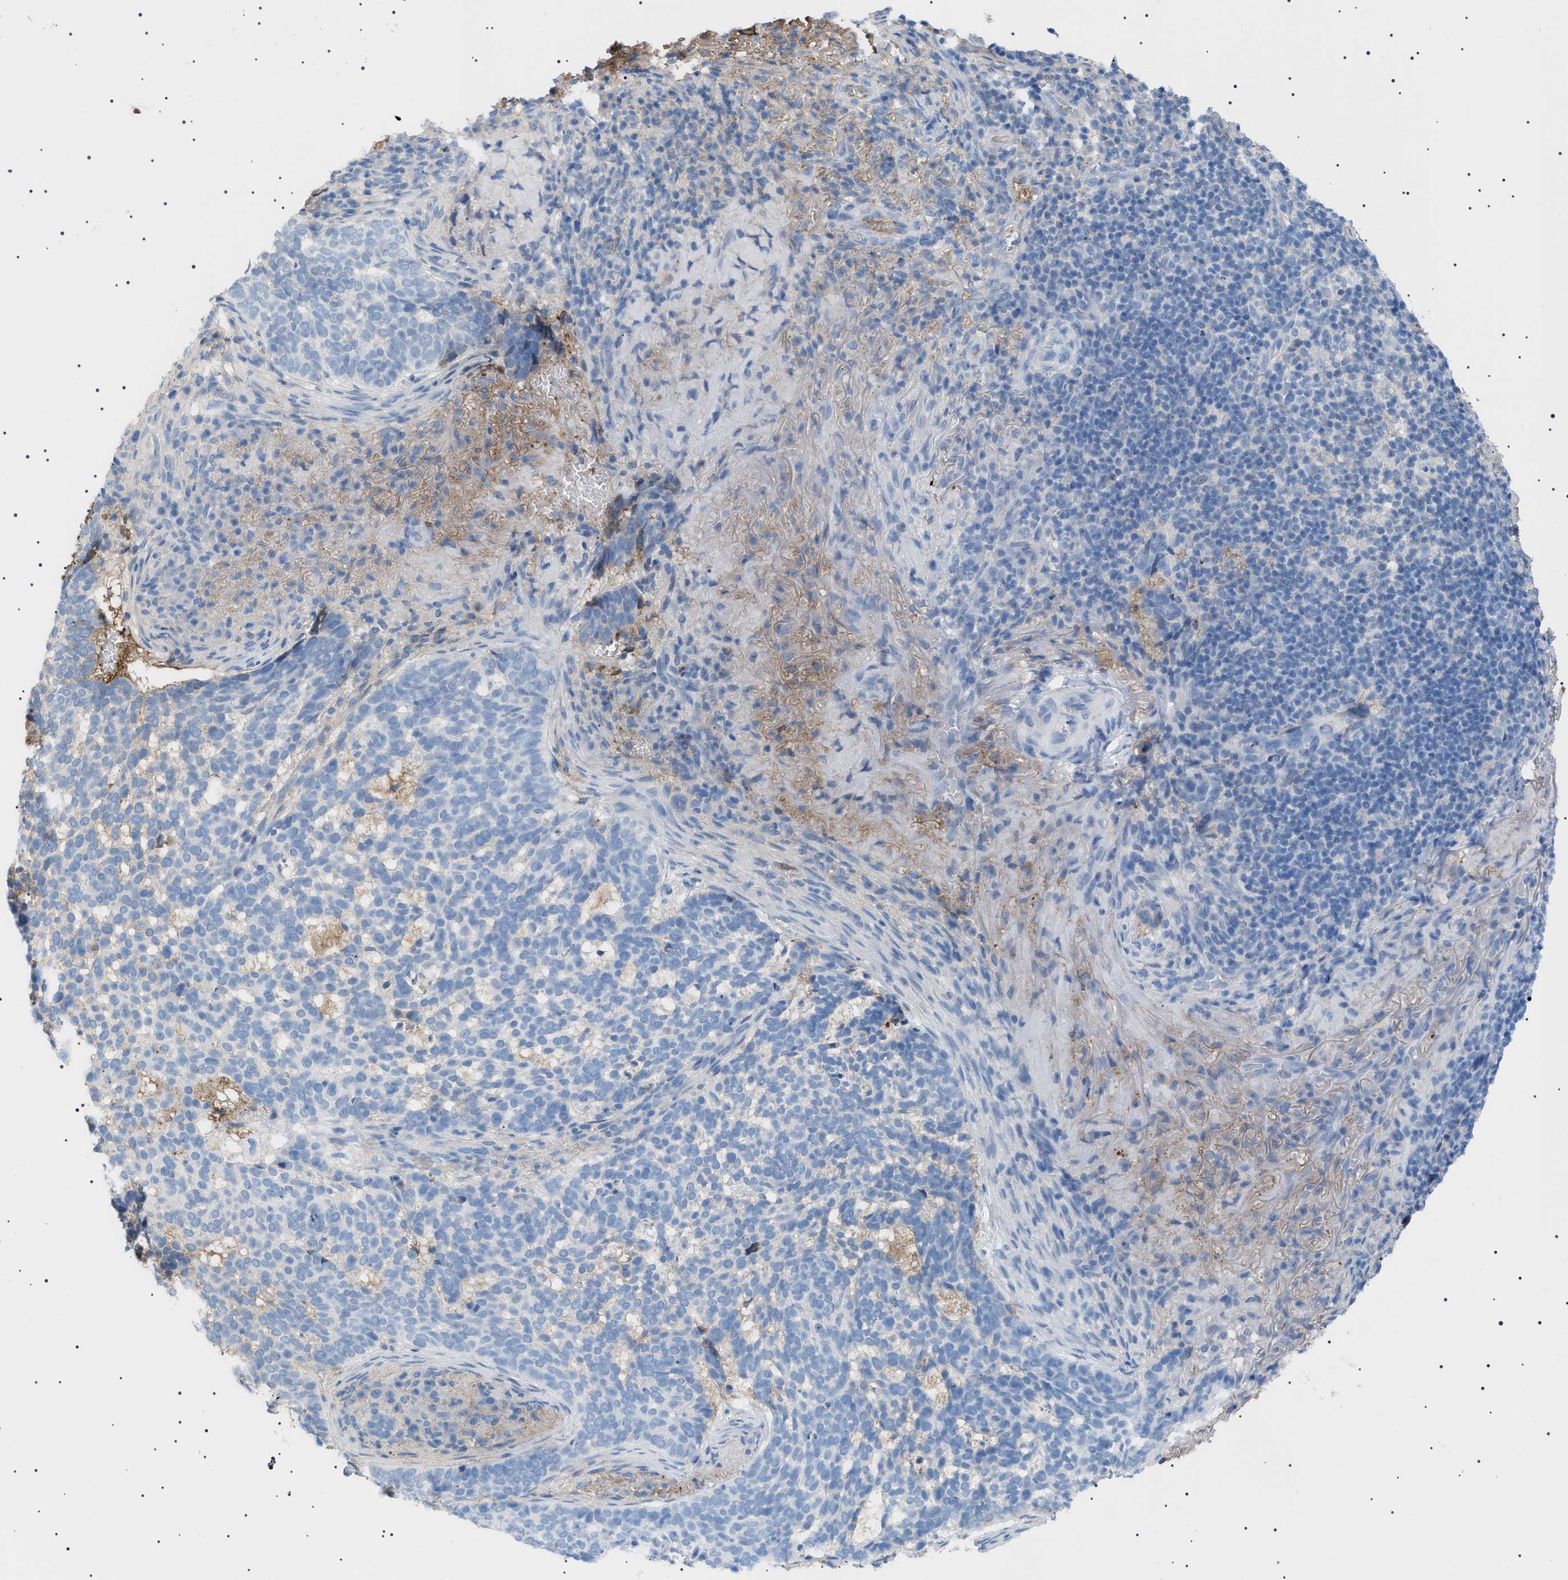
{"staining": {"intensity": "weak", "quantity": "25%-75%", "location": "cytoplasmic/membranous"}, "tissue": "skin cancer", "cell_type": "Tumor cells", "image_type": "cancer", "snomed": [{"axis": "morphology", "description": "Basal cell carcinoma"}, {"axis": "topography", "description": "Skin"}], "caption": "Weak cytoplasmic/membranous staining for a protein is identified in approximately 25%-75% of tumor cells of skin cancer using immunohistochemistry.", "gene": "LPA", "patient": {"sex": "male", "age": 85}}